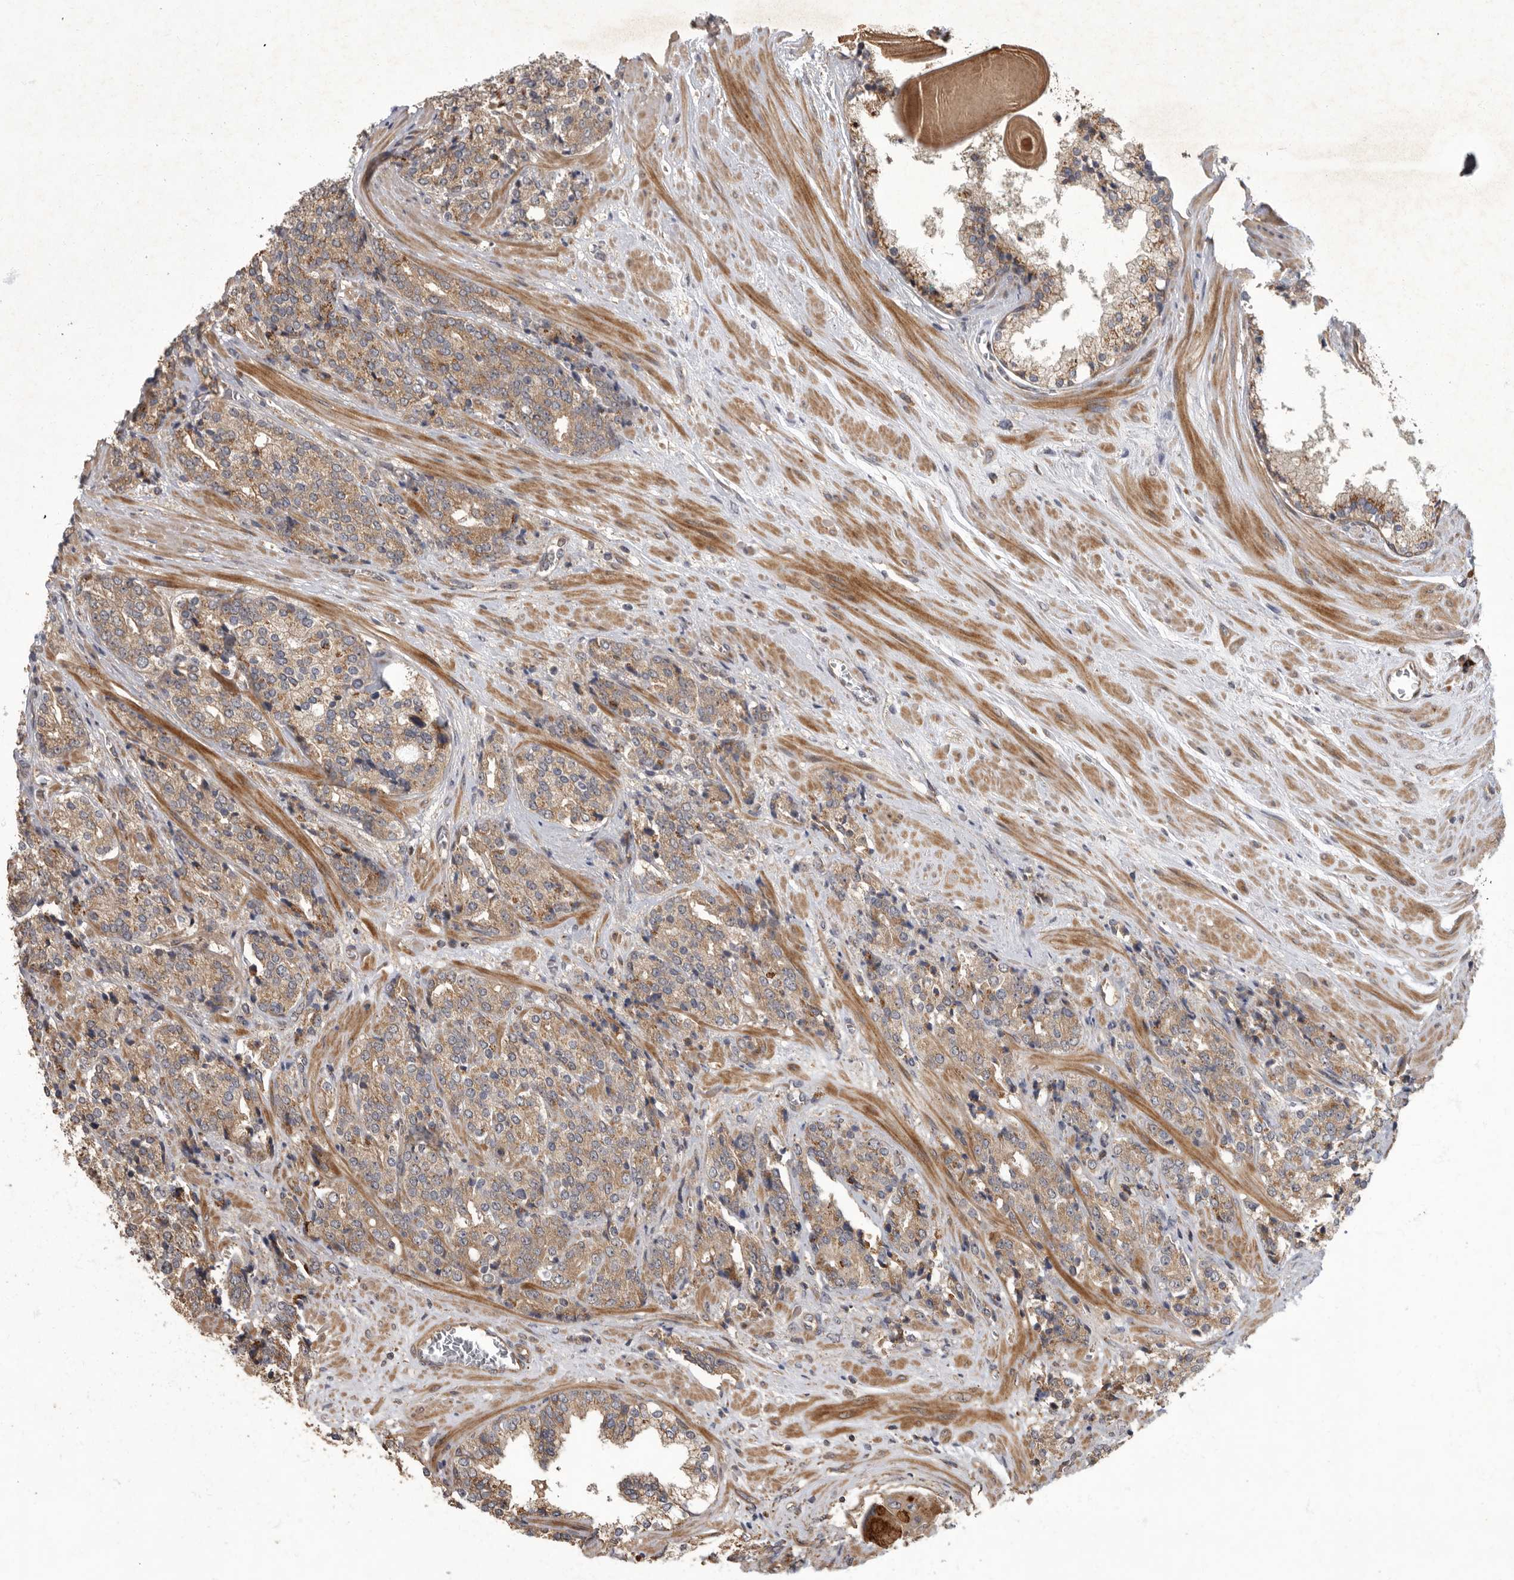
{"staining": {"intensity": "weak", "quantity": ">75%", "location": "cytoplasmic/membranous"}, "tissue": "prostate cancer", "cell_type": "Tumor cells", "image_type": "cancer", "snomed": [{"axis": "morphology", "description": "Adenocarcinoma, High grade"}, {"axis": "topography", "description": "Prostate"}], "caption": "The photomicrograph shows a brown stain indicating the presence of a protein in the cytoplasmic/membranous of tumor cells in prostate adenocarcinoma (high-grade). The protein of interest is shown in brown color, while the nuclei are stained blue.", "gene": "IQCK", "patient": {"sex": "male", "age": 71}}